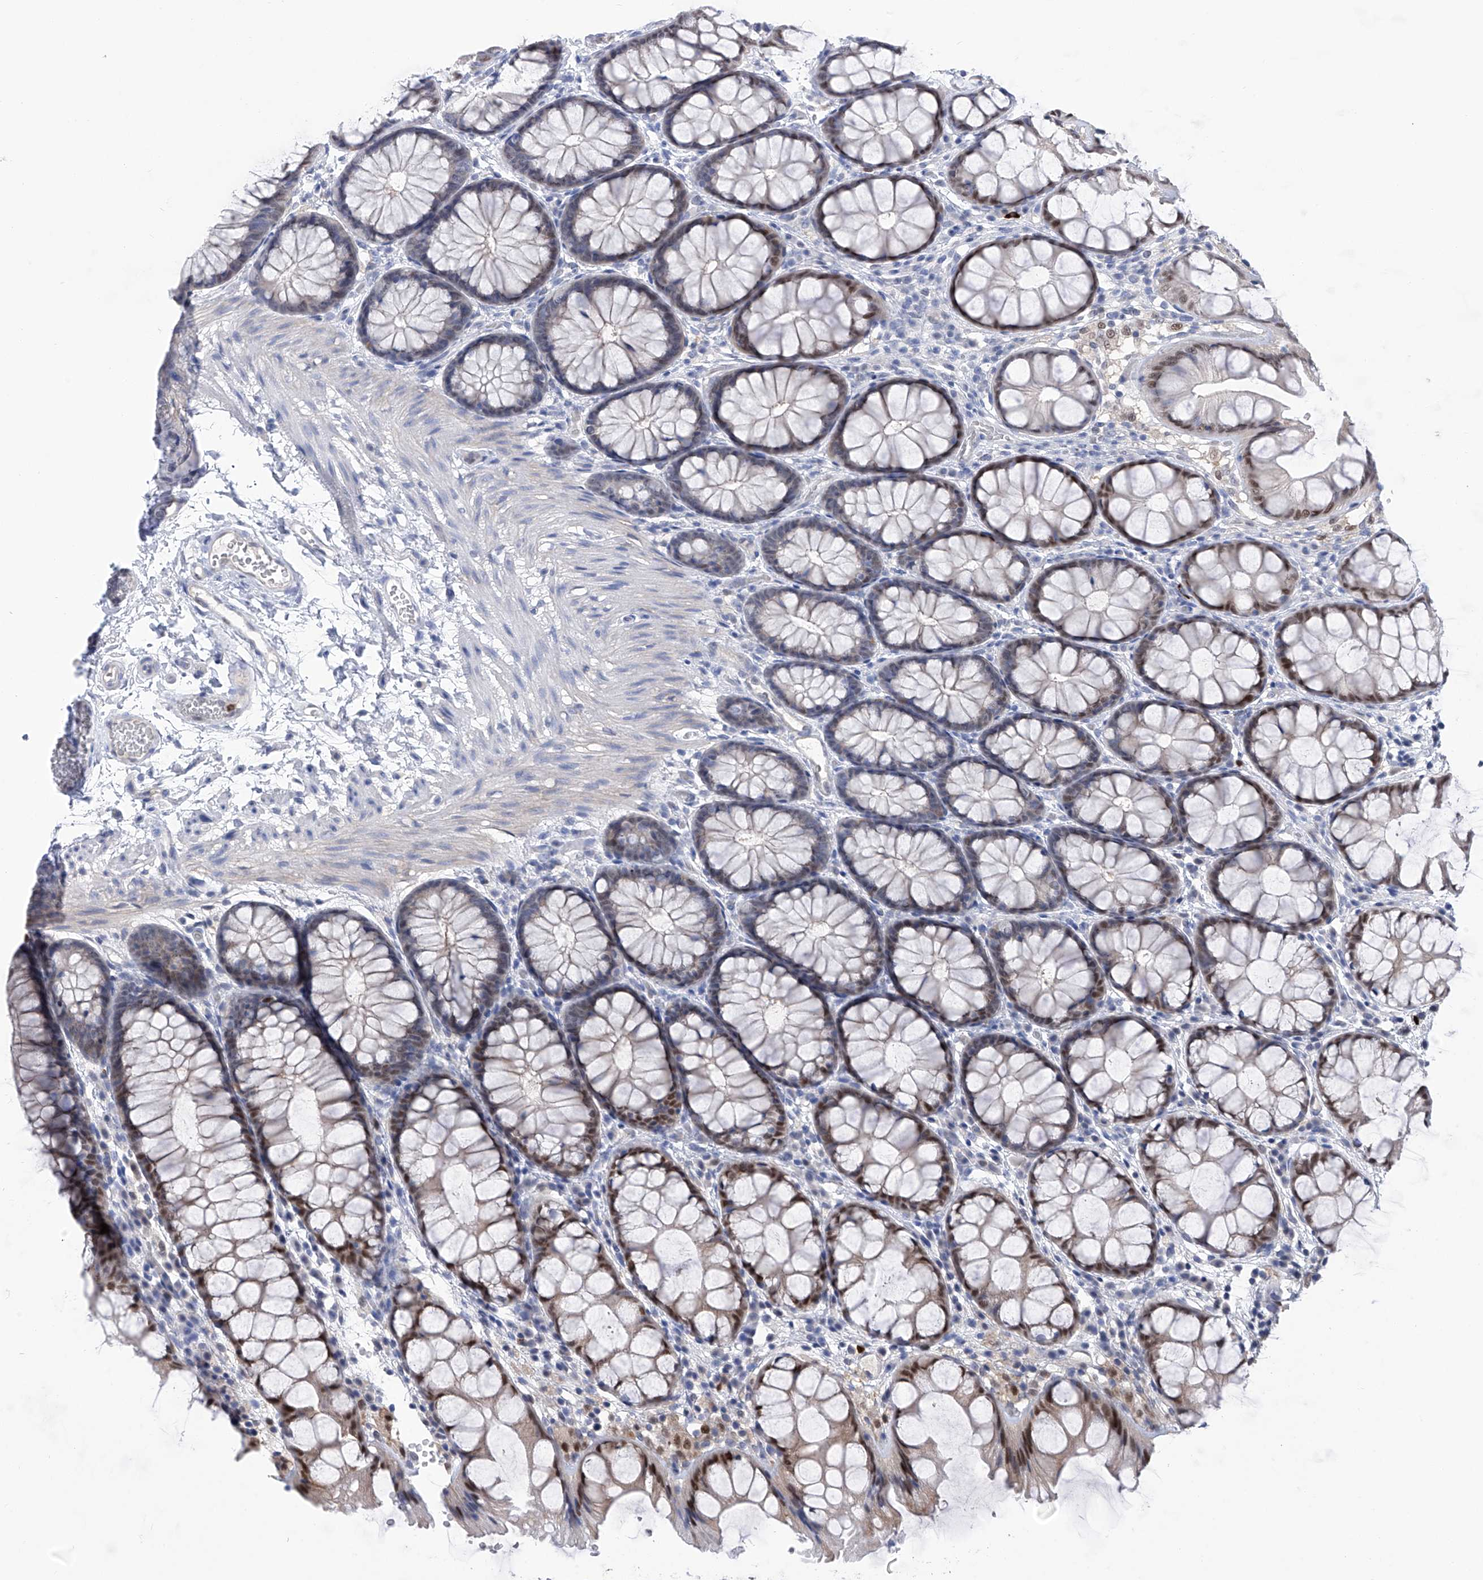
{"staining": {"intensity": "negative", "quantity": "none", "location": "none"}, "tissue": "colon", "cell_type": "Endothelial cells", "image_type": "normal", "snomed": [{"axis": "morphology", "description": "Normal tissue, NOS"}, {"axis": "topography", "description": "Colon"}], "caption": "Immunohistochemistry of benign human colon shows no expression in endothelial cells.", "gene": "PHF20", "patient": {"sex": "male", "age": 47}}